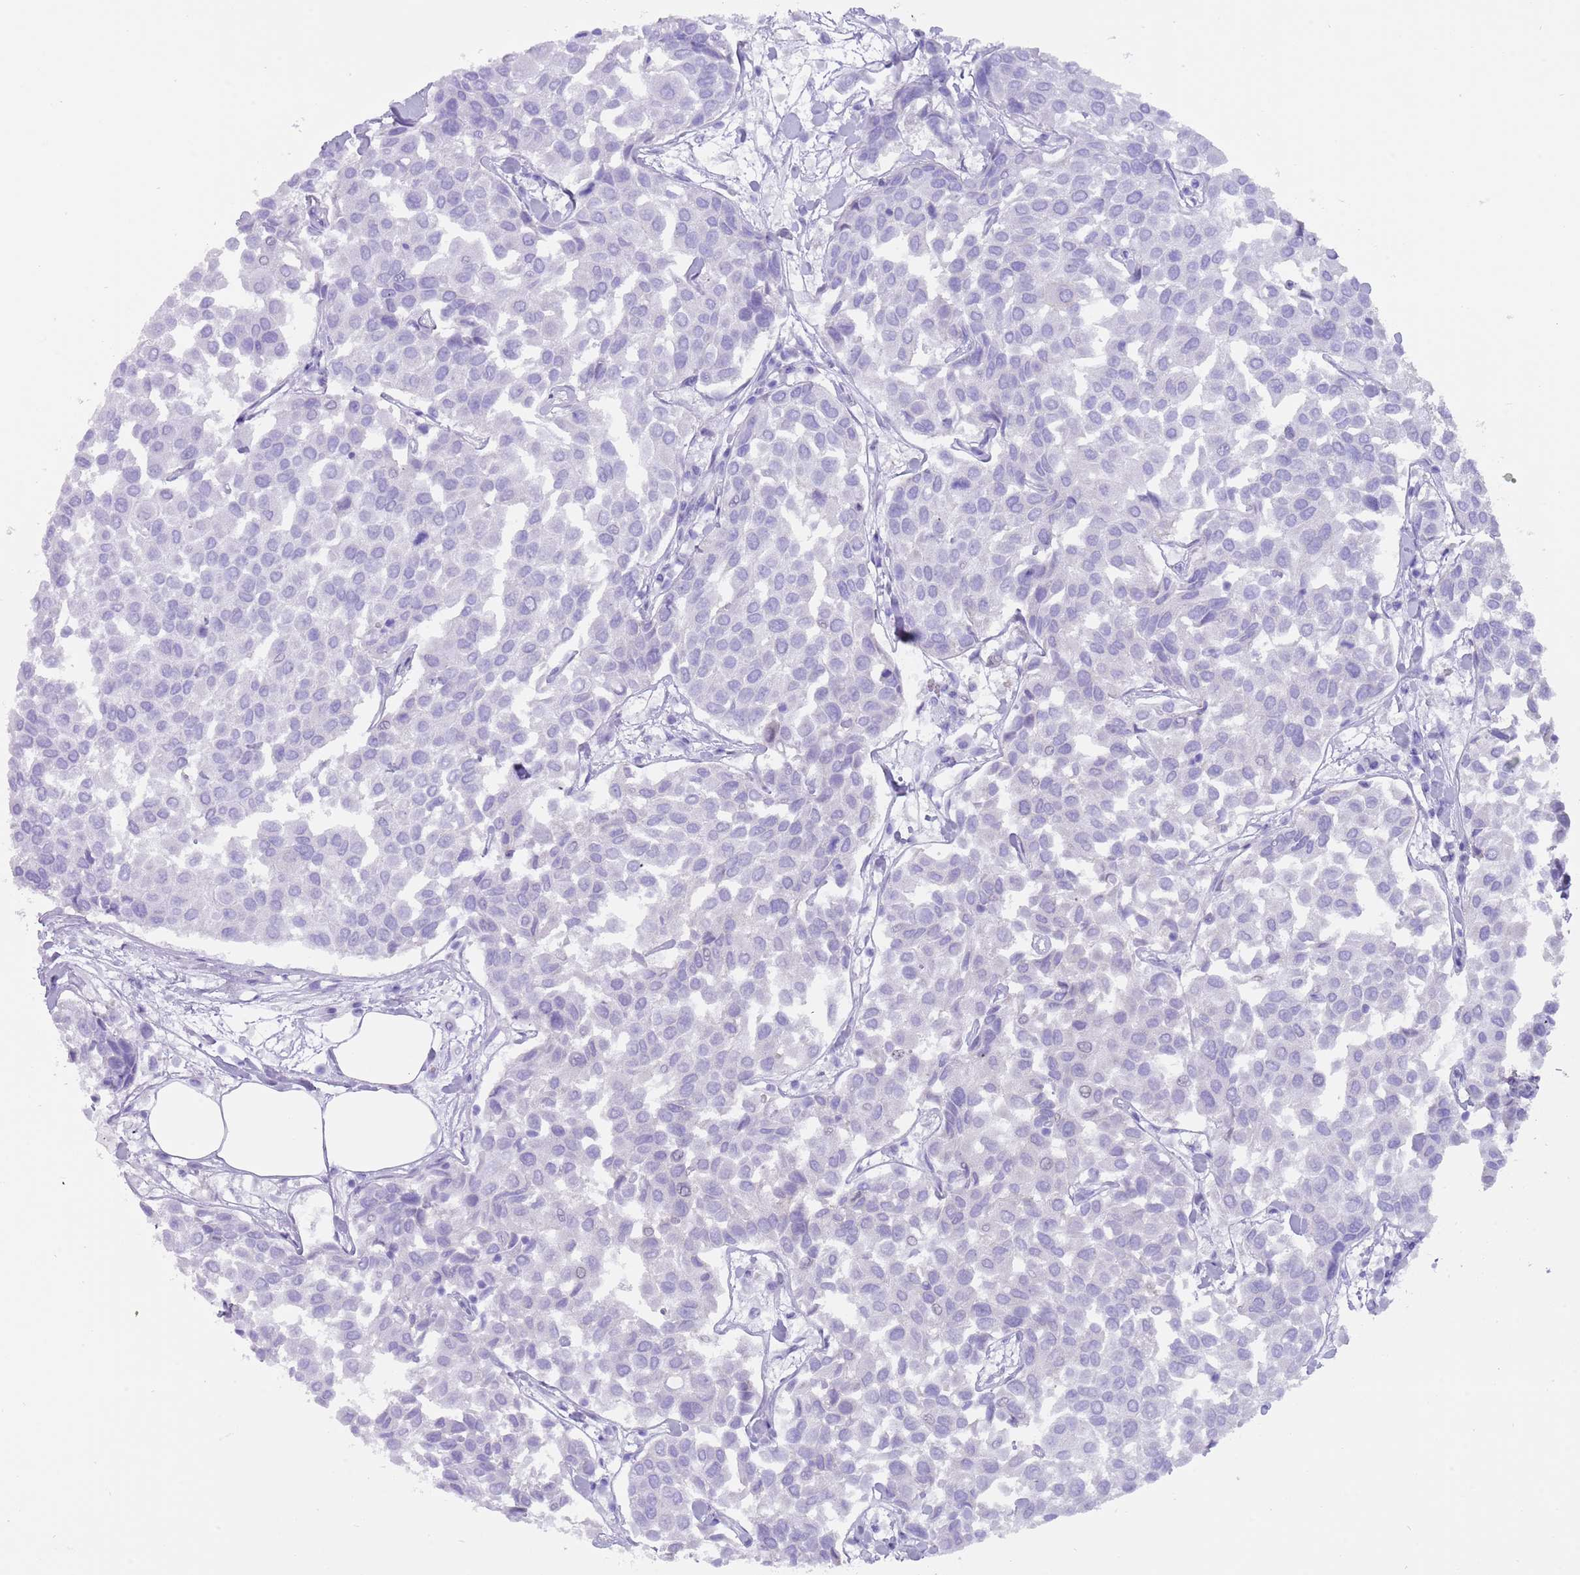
{"staining": {"intensity": "negative", "quantity": "none", "location": "none"}, "tissue": "breast cancer", "cell_type": "Tumor cells", "image_type": "cancer", "snomed": [{"axis": "morphology", "description": "Duct carcinoma"}, {"axis": "topography", "description": "Breast"}], "caption": "Immunohistochemical staining of invasive ductal carcinoma (breast) demonstrates no significant positivity in tumor cells. Brightfield microscopy of immunohistochemistry (IHC) stained with DAB (brown) and hematoxylin (blue), captured at high magnification.", "gene": "HDAC8", "patient": {"sex": "female", "age": 55}}